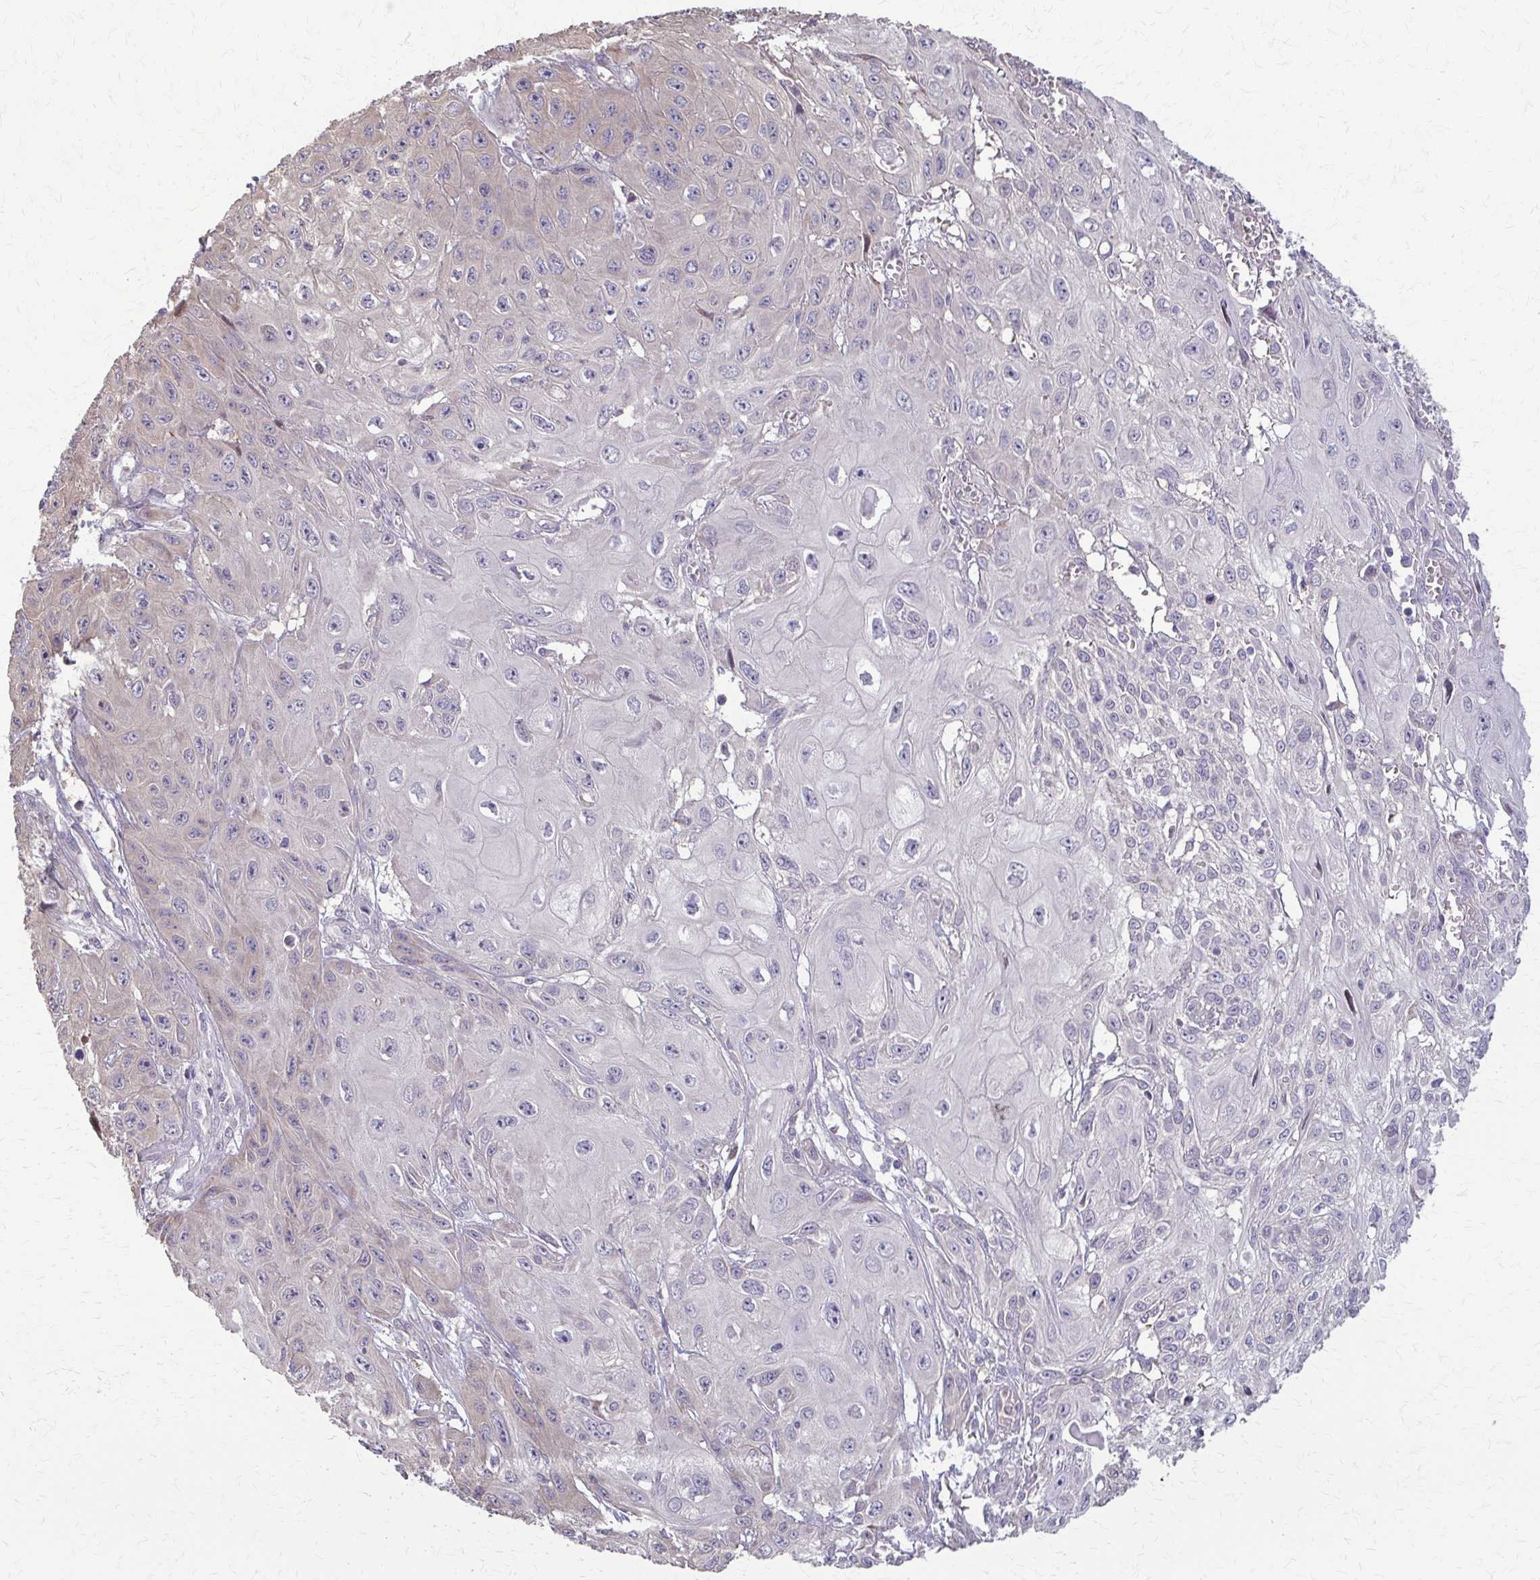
{"staining": {"intensity": "negative", "quantity": "none", "location": "none"}, "tissue": "skin cancer", "cell_type": "Tumor cells", "image_type": "cancer", "snomed": [{"axis": "morphology", "description": "Squamous cell carcinoma, NOS"}, {"axis": "topography", "description": "Skin"}, {"axis": "topography", "description": "Vulva"}], "caption": "Skin cancer (squamous cell carcinoma) was stained to show a protein in brown. There is no significant expression in tumor cells.", "gene": "ZNF34", "patient": {"sex": "female", "age": 71}}